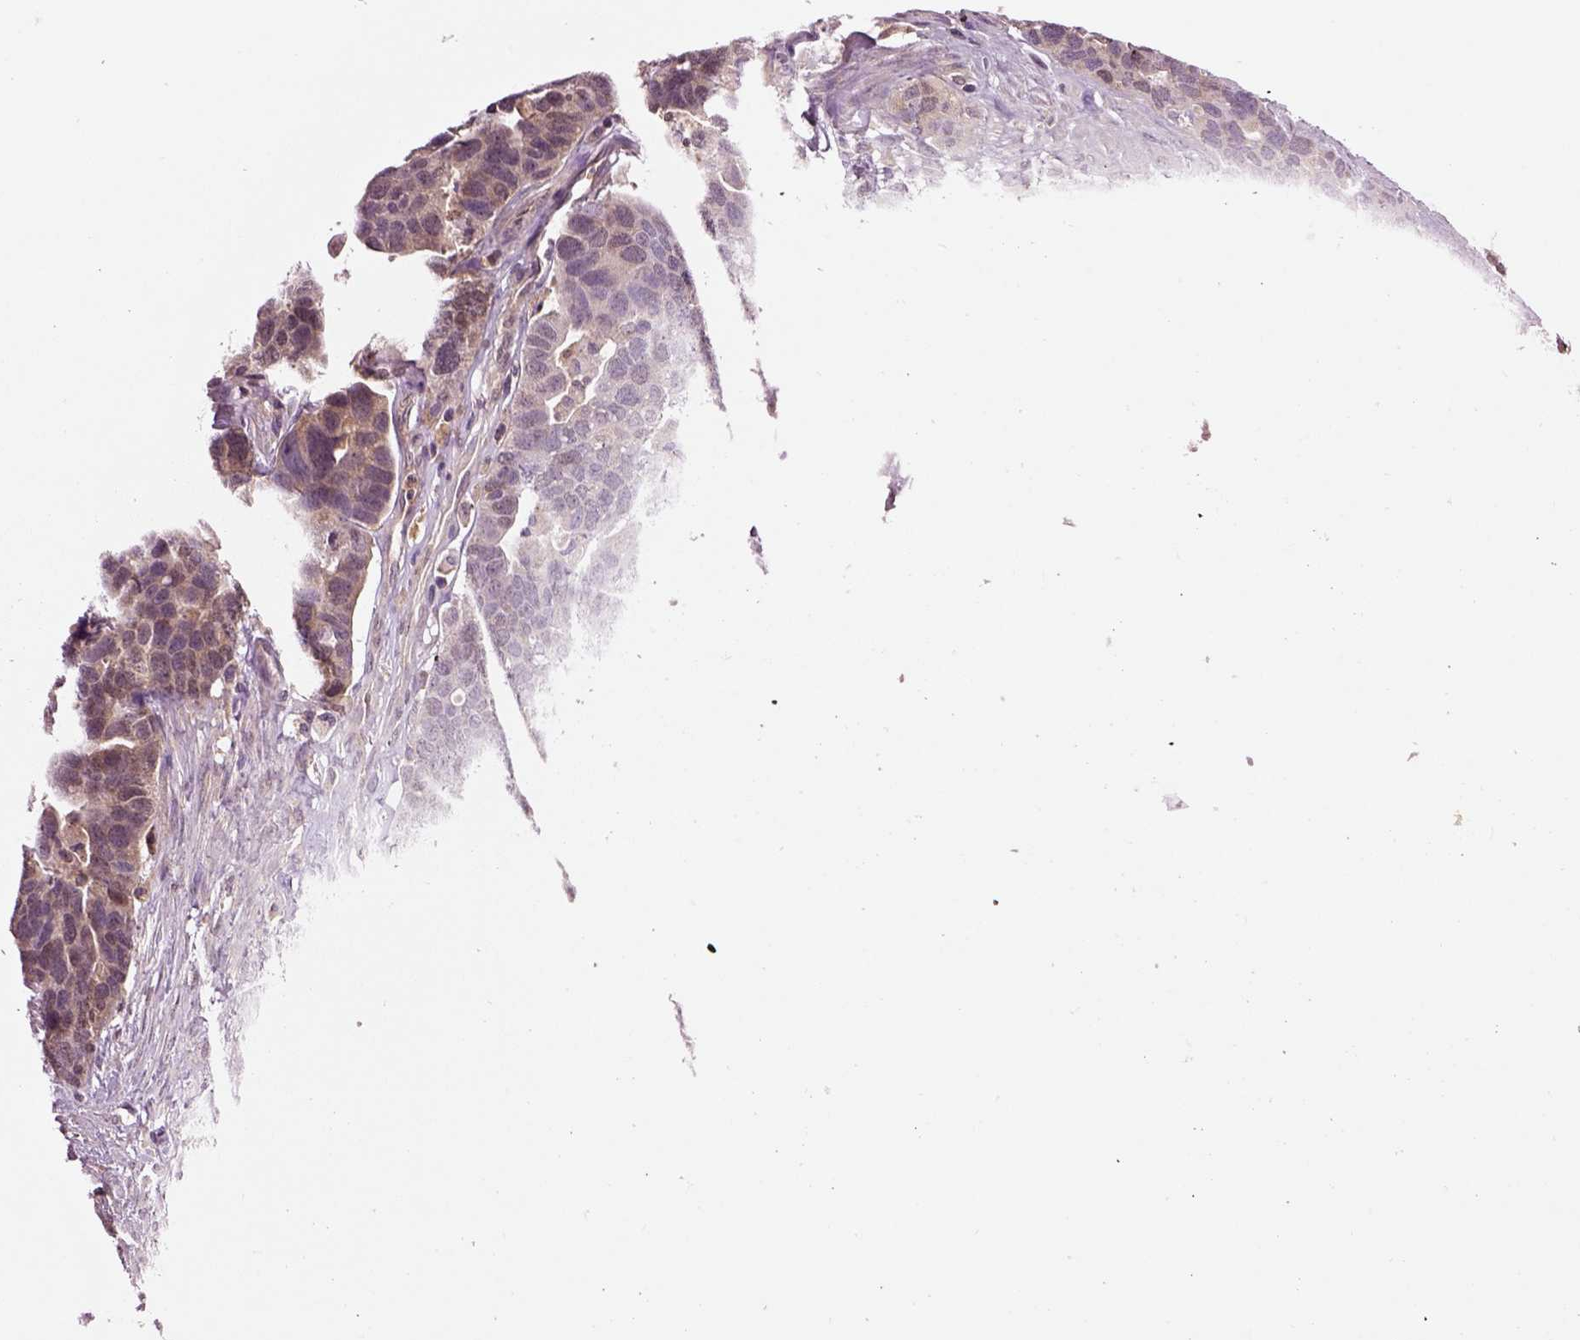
{"staining": {"intensity": "moderate", "quantity": "<25%", "location": "cytoplasmic/membranous"}, "tissue": "ovarian cancer", "cell_type": "Tumor cells", "image_type": "cancer", "snomed": [{"axis": "morphology", "description": "Cystadenocarcinoma, serous, NOS"}, {"axis": "topography", "description": "Ovary"}], "caption": "Protein expression by IHC reveals moderate cytoplasmic/membranous positivity in about <25% of tumor cells in ovarian cancer.", "gene": "MDP1", "patient": {"sex": "female", "age": 54}}